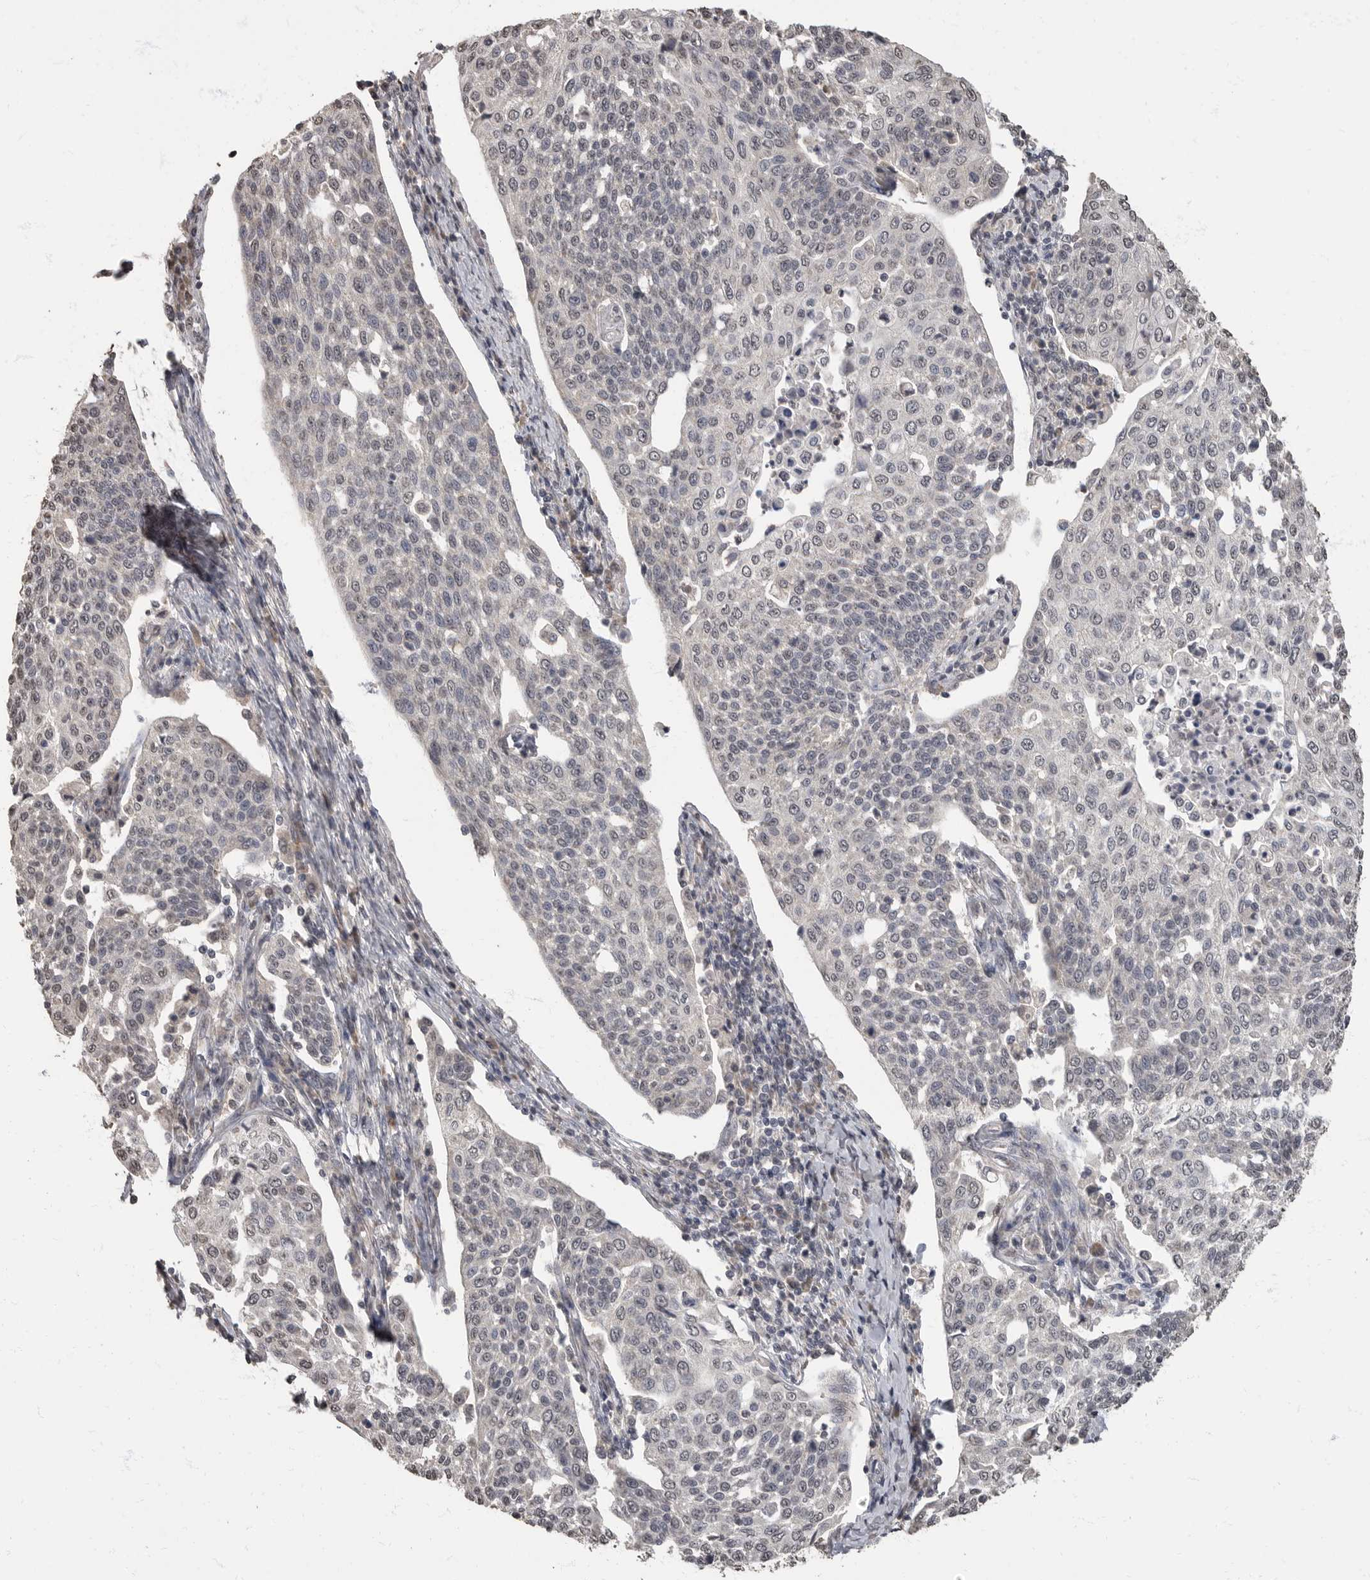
{"staining": {"intensity": "negative", "quantity": "none", "location": "none"}, "tissue": "cervical cancer", "cell_type": "Tumor cells", "image_type": "cancer", "snomed": [{"axis": "morphology", "description": "Squamous cell carcinoma, NOS"}, {"axis": "topography", "description": "Cervix"}], "caption": "Immunohistochemistry (IHC) of human cervical cancer demonstrates no staining in tumor cells.", "gene": "MAFG", "patient": {"sex": "female", "age": 34}}